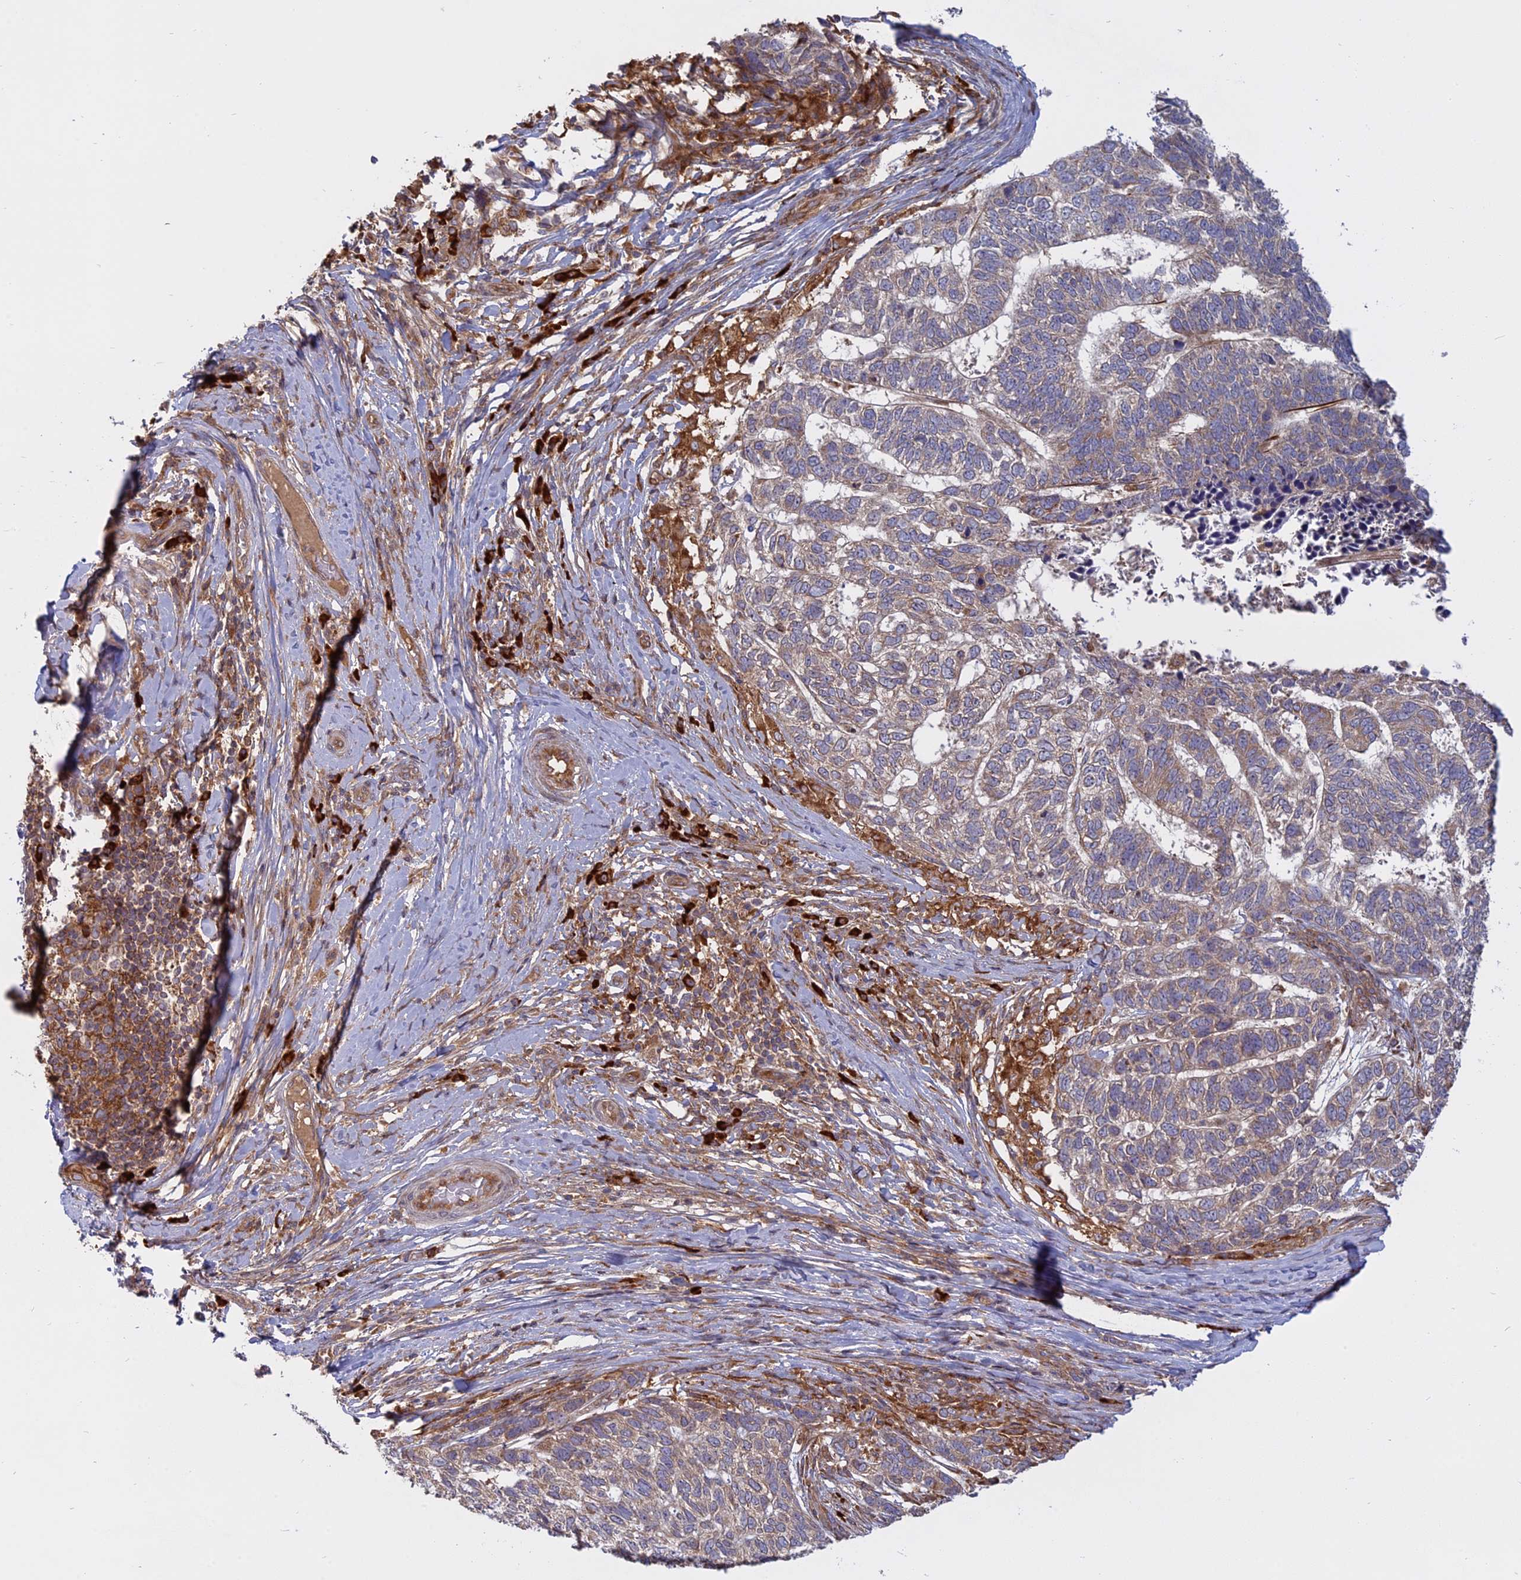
{"staining": {"intensity": "weak", "quantity": "<25%", "location": "cytoplasmic/membranous"}, "tissue": "skin cancer", "cell_type": "Tumor cells", "image_type": "cancer", "snomed": [{"axis": "morphology", "description": "Basal cell carcinoma"}, {"axis": "topography", "description": "Skin"}], "caption": "Immunohistochemical staining of skin basal cell carcinoma demonstrates no significant staining in tumor cells.", "gene": "TMEM208", "patient": {"sex": "female", "age": 65}}